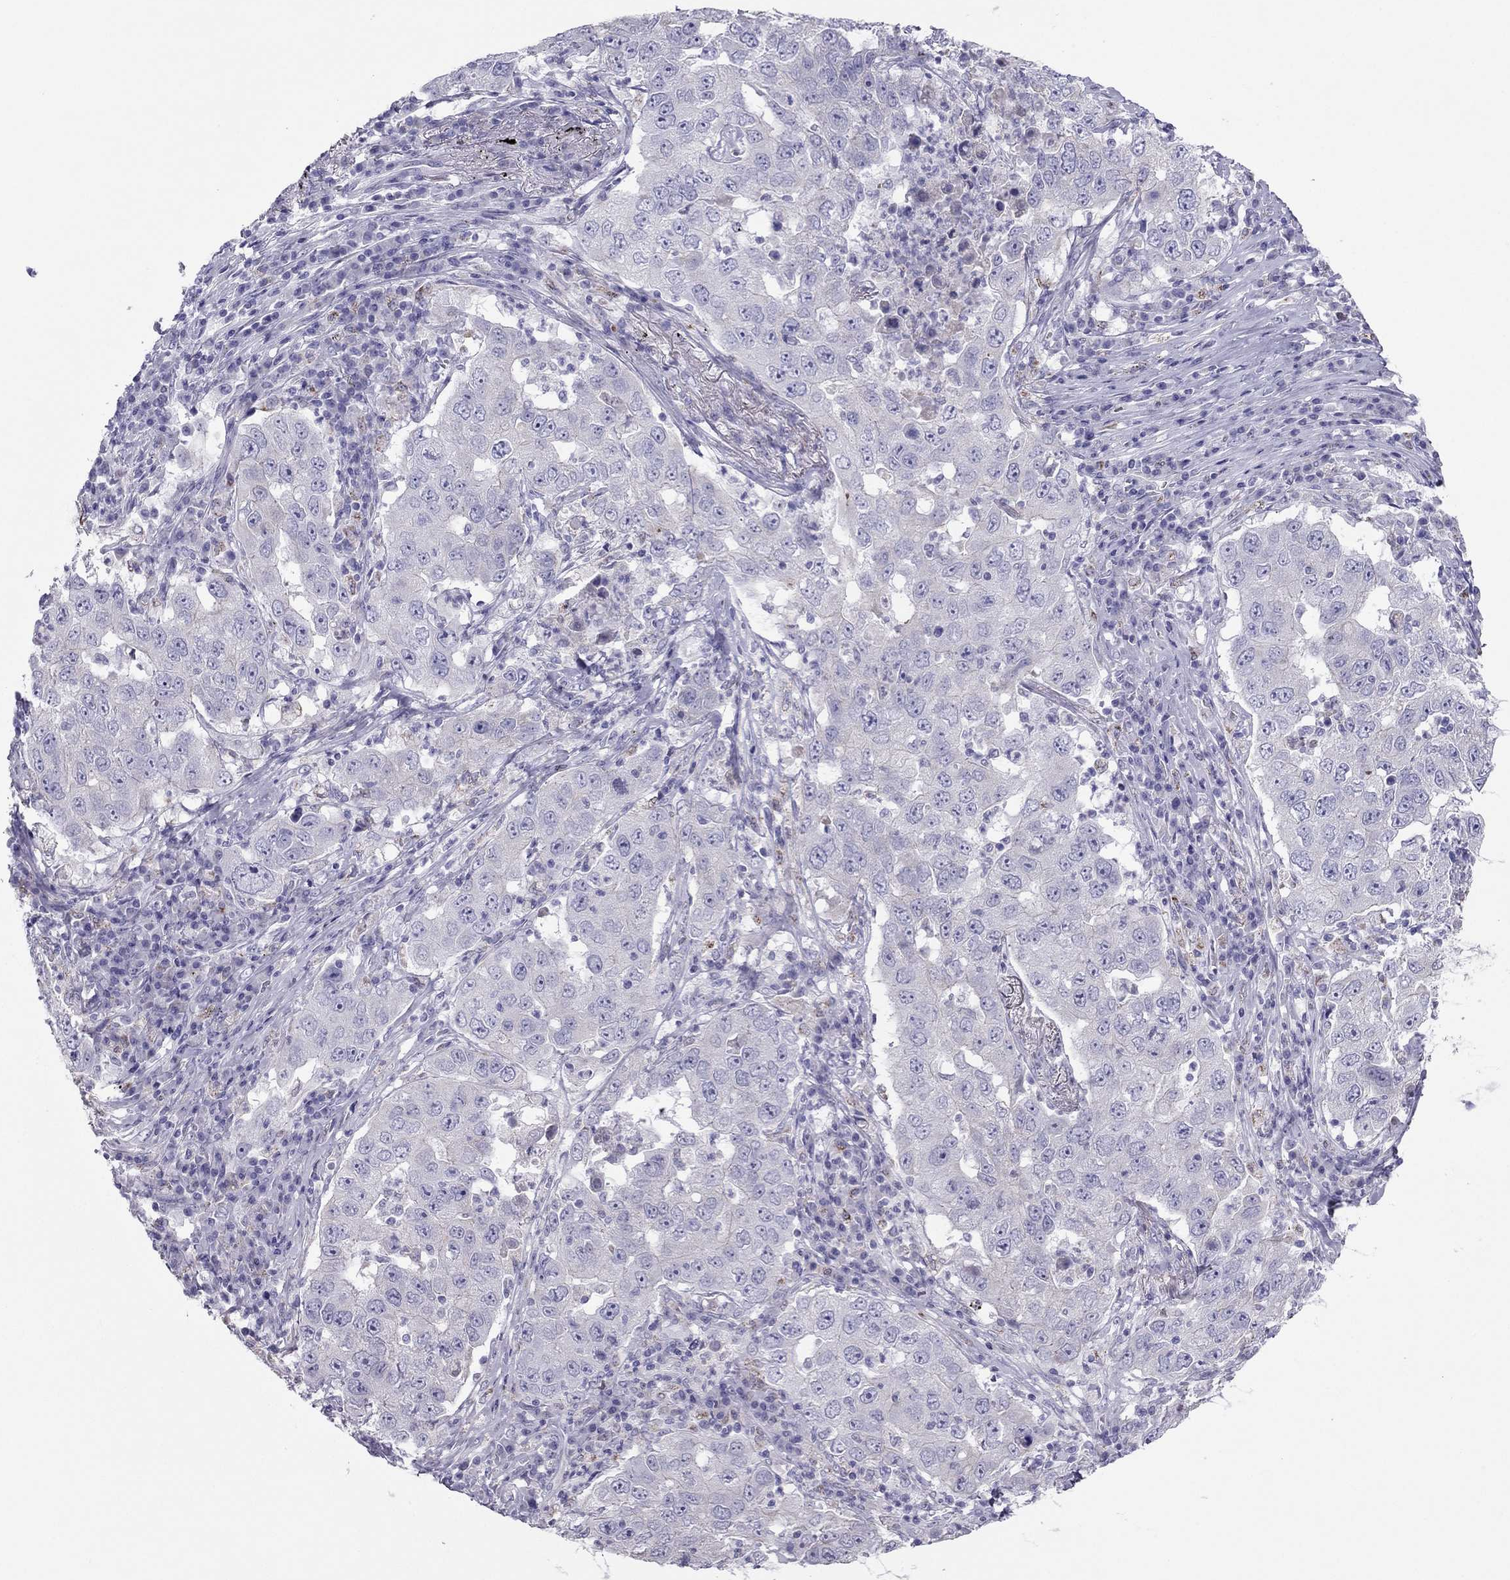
{"staining": {"intensity": "negative", "quantity": "none", "location": "none"}, "tissue": "lung cancer", "cell_type": "Tumor cells", "image_type": "cancer", "snomed": [{"axis": "morphology", "description": "Adenocarcinoma, NOS"}, {"axis": "topography", "description": "Lung"}], "caption": "High power microscopy image of an IHC photomicrograph of adenocarcinoma (lung), revealing no significant expression in tumor cells.", "gene": "MAEL", "patient": {"sex": "male", "age": 73}}